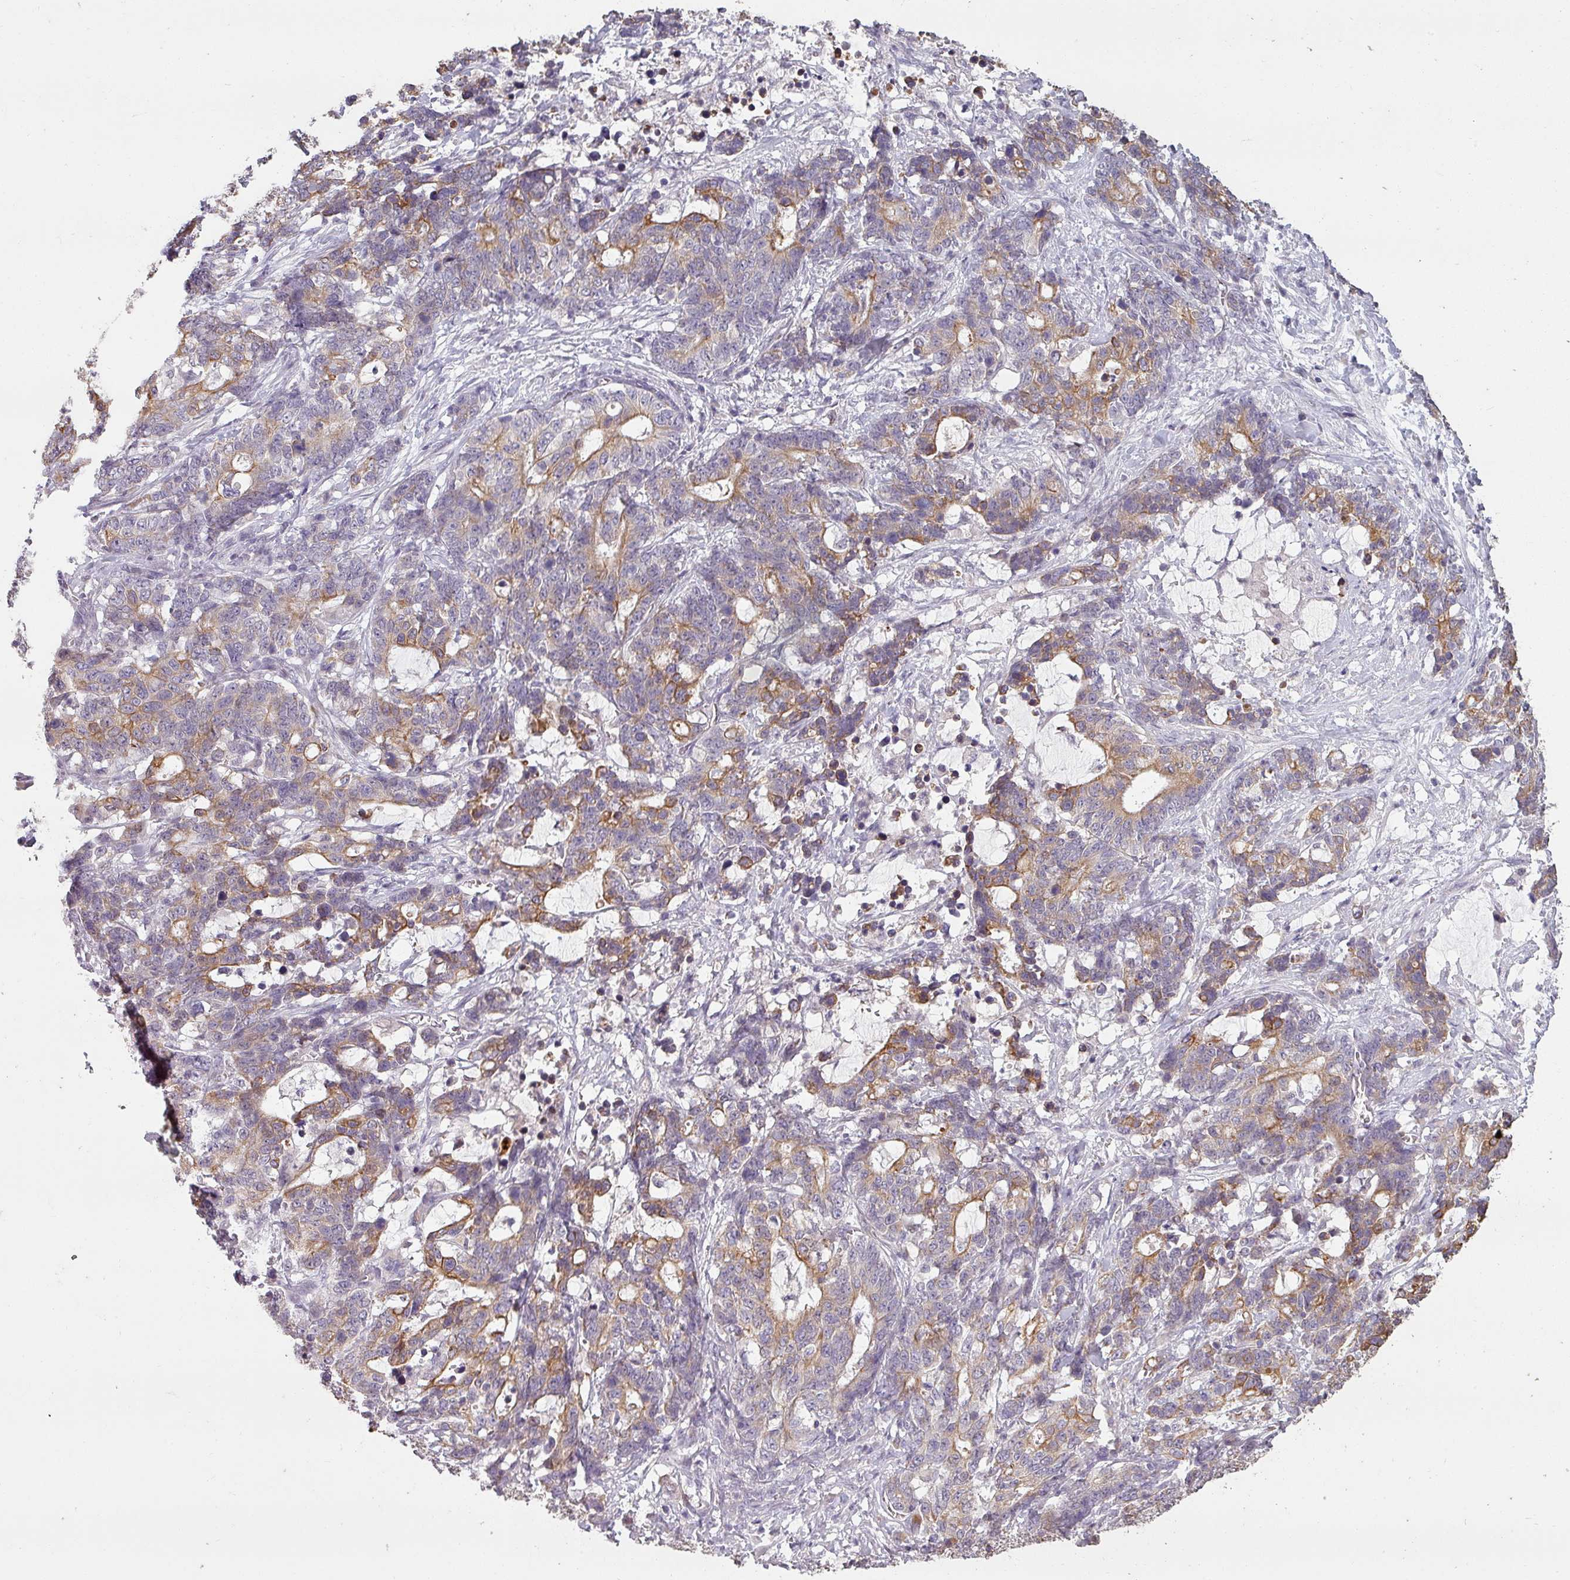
{"staining": {"intensity": "moderate", "quantity": "25%-75%", "location": "cytoplasmic/membranous"}, "tissue": "stomach cancer", "cell_type": "Tumor cells", "image_type": "cancer", "snomed": [{"axis": "morphology", "description": "Normal tissue, NOS"}, {"axis": "morphology", "description": "Adenocarcinoma, NOS"}, {"axis": "topography", "description": "Stomach"}], "caption": "Brown immunohistochemical staining in stomach adenocarcinoma reveals moderate cytoplasmic/membranous staining in approximately 25%-75% of tumor cells.", "gene": "LYPLA1", "patient": {"sex": "female", "age": 64}}